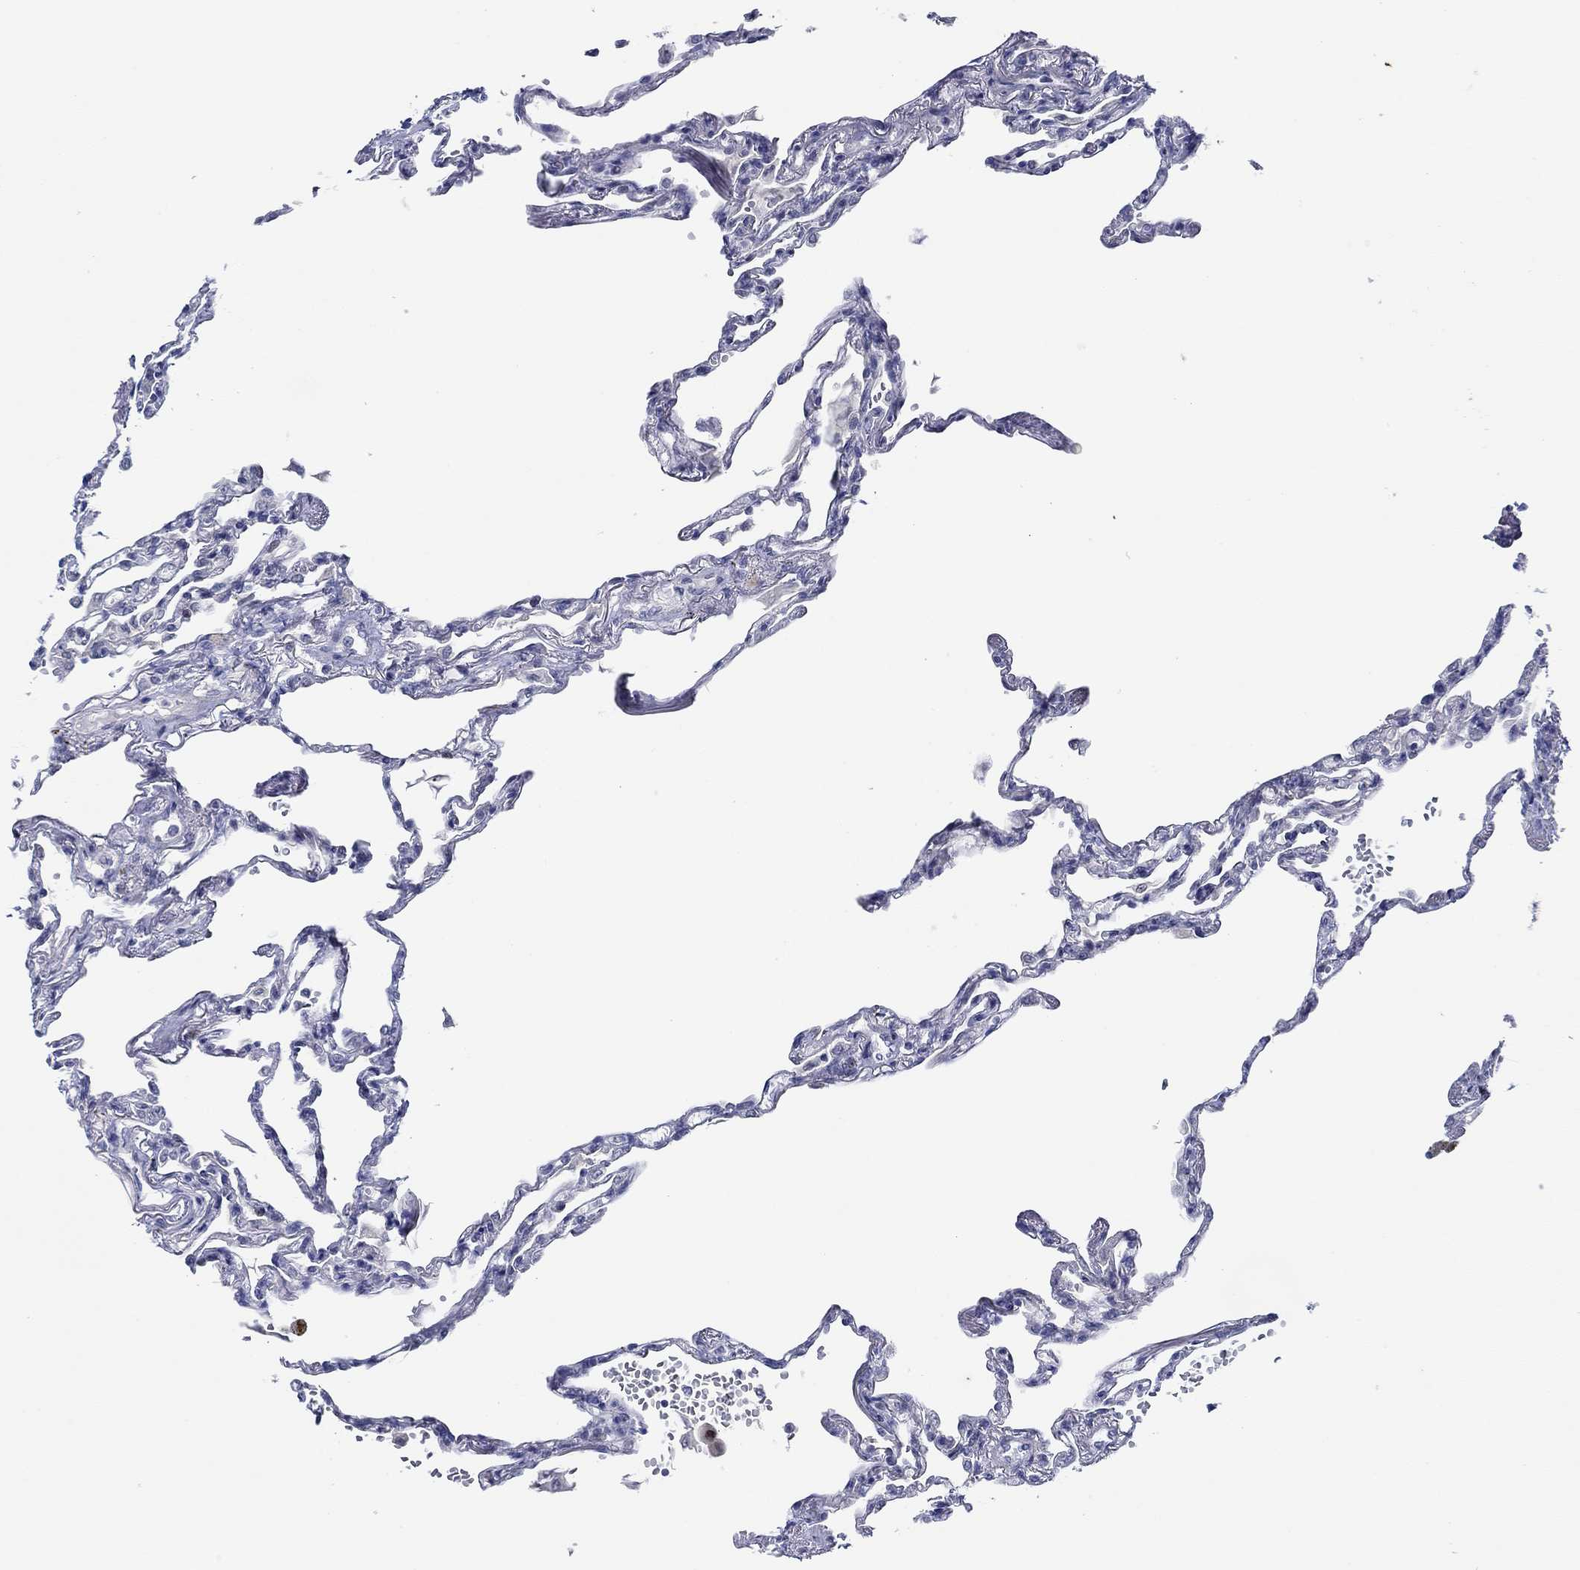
{"staining": {"intensity": "negative", "quantity": "none", "location": "none"}, "tissue": "lung", "cell_type": "Alveolar cells", "image_type": "normal", "snomed": [{"axis": "morphology", "description": "Normal tissue, NOS"}, {"axis": "topography", "description": "Lung"}], "caption": "Lung stained for a protein using immunohistochemistry (IHC) reveals no expression alveolar cells.", "gene": "SLC34A1", "patient": {"sex": "male", "age": 78}}